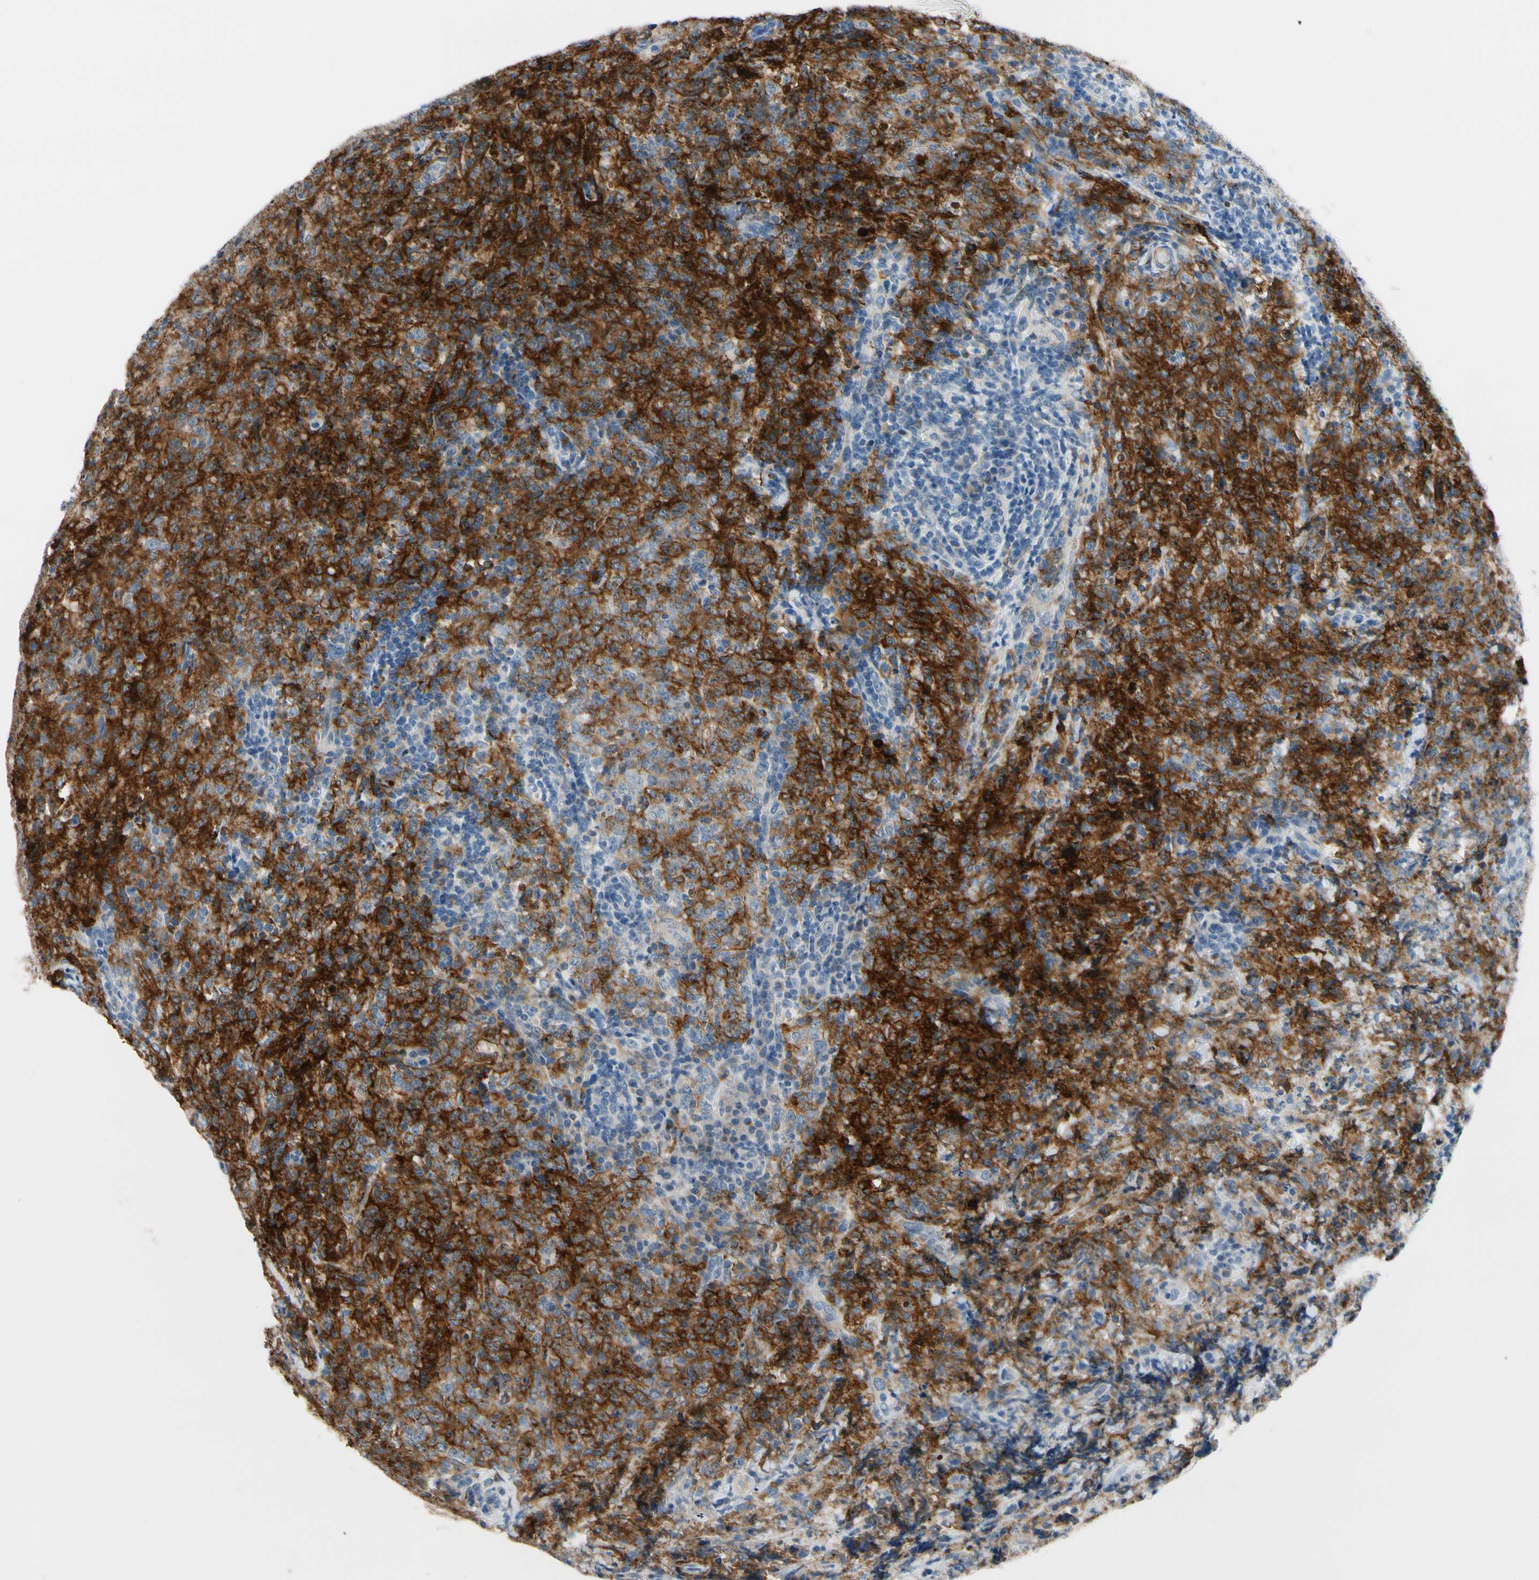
{"staining": {"intensity": "strong", "quantity": ">75%", "location": "cytoplasmic/membranous"}, "tissue": "lymphoma", "cell_type": "Tumor cells", "image_type": "cancer", "snomed": [{"axis": "morphology", "description": "Malignant lymphoma, non-Hodgkin's type, High grade"}, {"axis": "topography", "description": "Tonsil"}], "caption": "Immunohistochemical staining of lymphoma exhibits strong cytoplasmic/membranous protein positivity in approximately >75% of tumor cells.", "gene": "FCER2", "patient": {"sex": "female", "age": 36}}